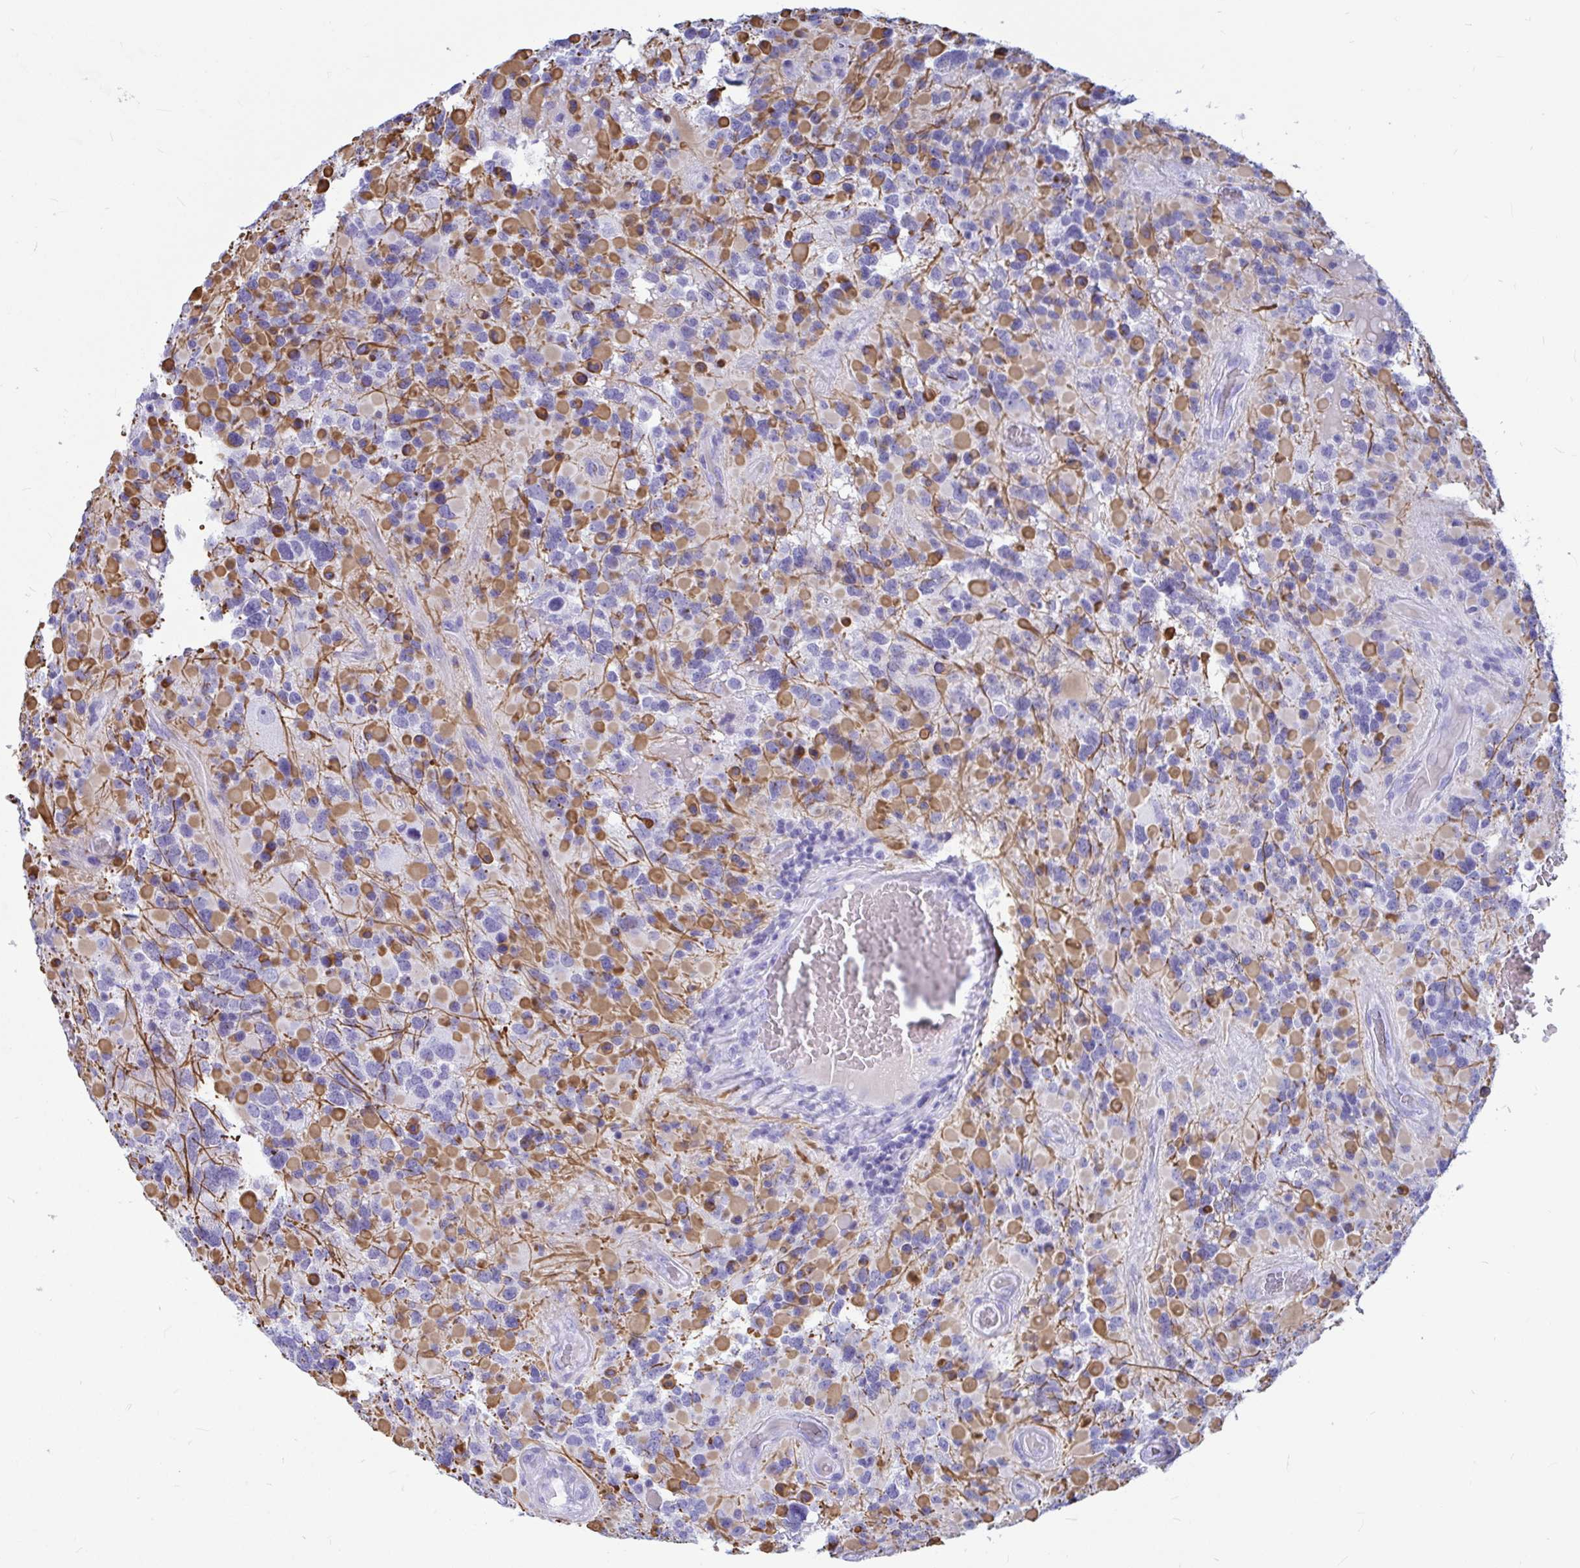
{"staining": {"intensity": "negative", "quantity": "none", "location": "none"}, "tissue": "glioma", "cell_type": "Tumor cells", "image_type": "cancer", "snomed": [{"axis": "morphology", "description": "Glioma, malignant, High grade"}, {"axis": "topography", "description": "Brain"}], "caption": "The photomicrograph reveals no significant expression in tumor cells of malignant glioma (high-grade).", "gene": "OR5J2", "patient": {"sex": "female", "age": 40}}